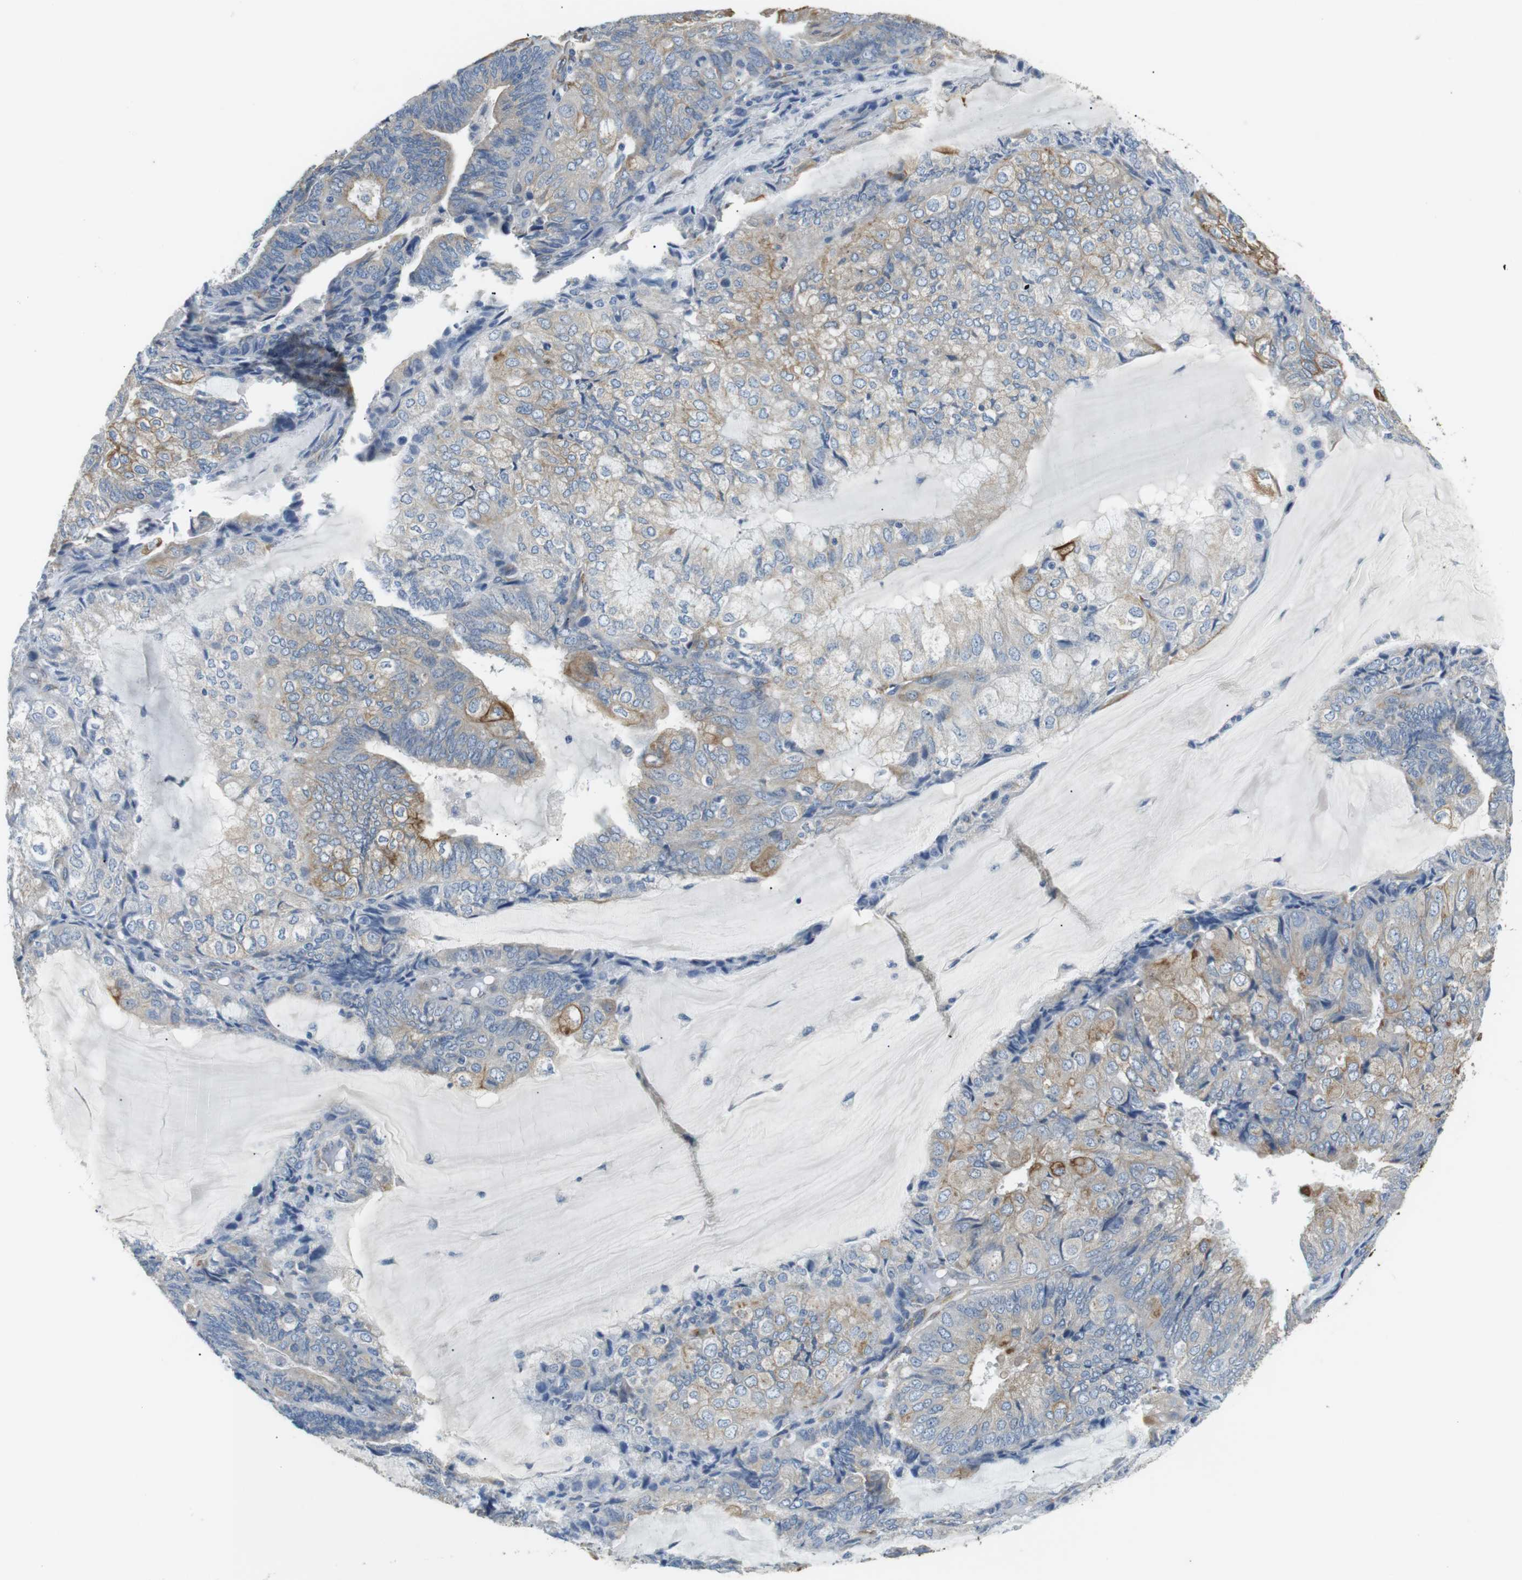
{"staining": {"intensity": "weak", "quantity": "<25%", "location": "cytoplasmic/membranous"}, "tissue": "endometrial cancer", "cell_type": "Tumor cells", "image_type": "cancer", "snomed": [{"axis": "morphology", "description": "Adenocarcinoma, NOS"}, {"axis": "topography", "description": "Endometrium"}], "caption": "The micrograph exhibits no significant positivity in tumor cells of endometrial cancer (adenocarcinoma).", "gene": "UNC5CL", "patient": {"sex": "female", "age": 81}}